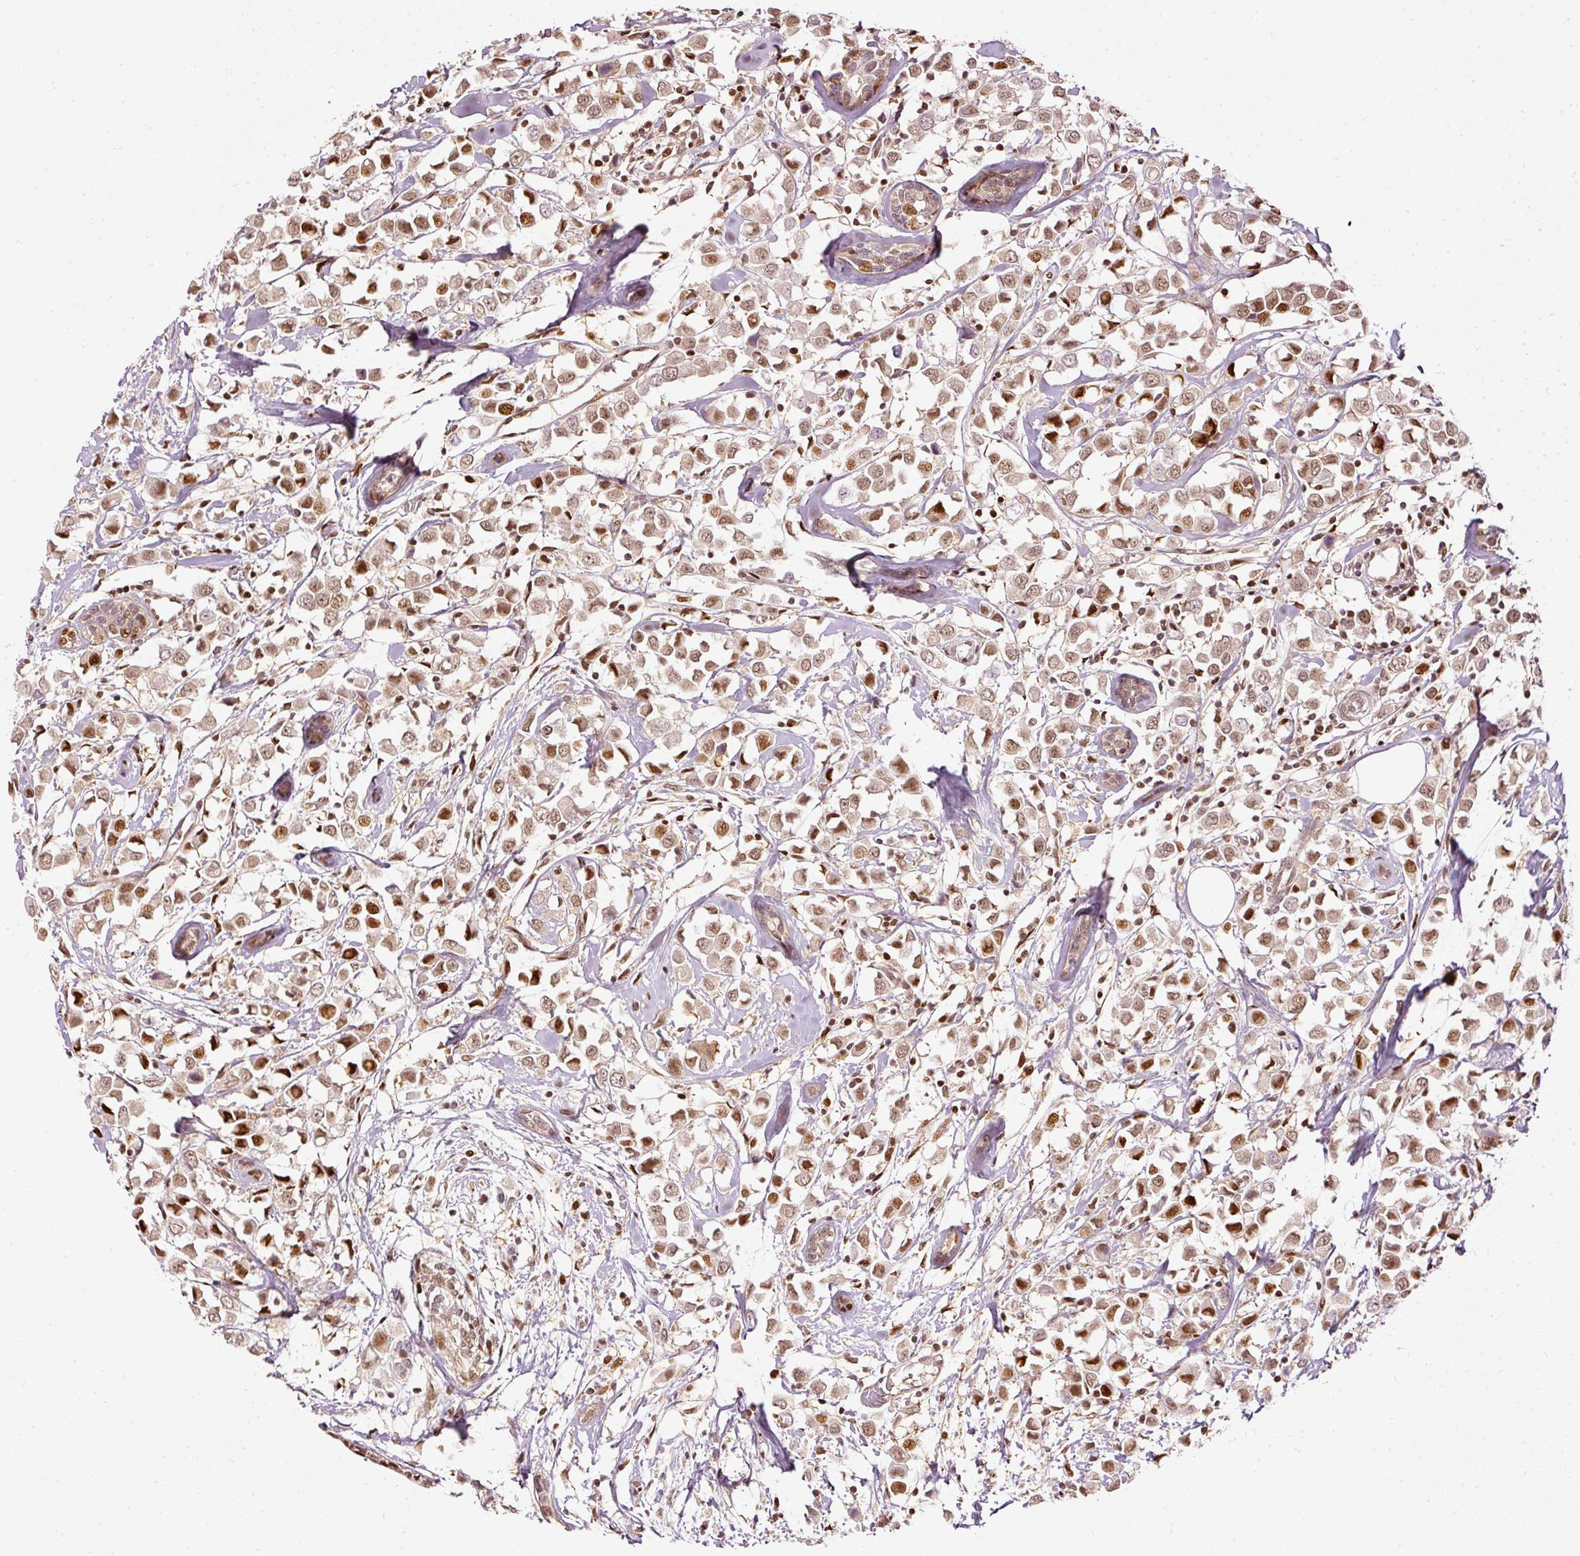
{"staining": {"intensity": "moderate", "quantity": ">75%", "location": "nuclear"}, "tissue": "breast cancer", "cell_type": "Tumor cells", "image_type": "cancer", "snomed": [{"axis": "morphology", "description": "Duct carcinoma"}, {"axis": "topography", "description": "Breast"}], "caption": "There is medium levels of moderate nuclear positivity in tumor cells of invasive ductal carcinoma (breast), as demonstrated by immunohistochemical staining (brown color).", "gene": "ZNF778", "patient": {"sex": "female", "age": 61}}